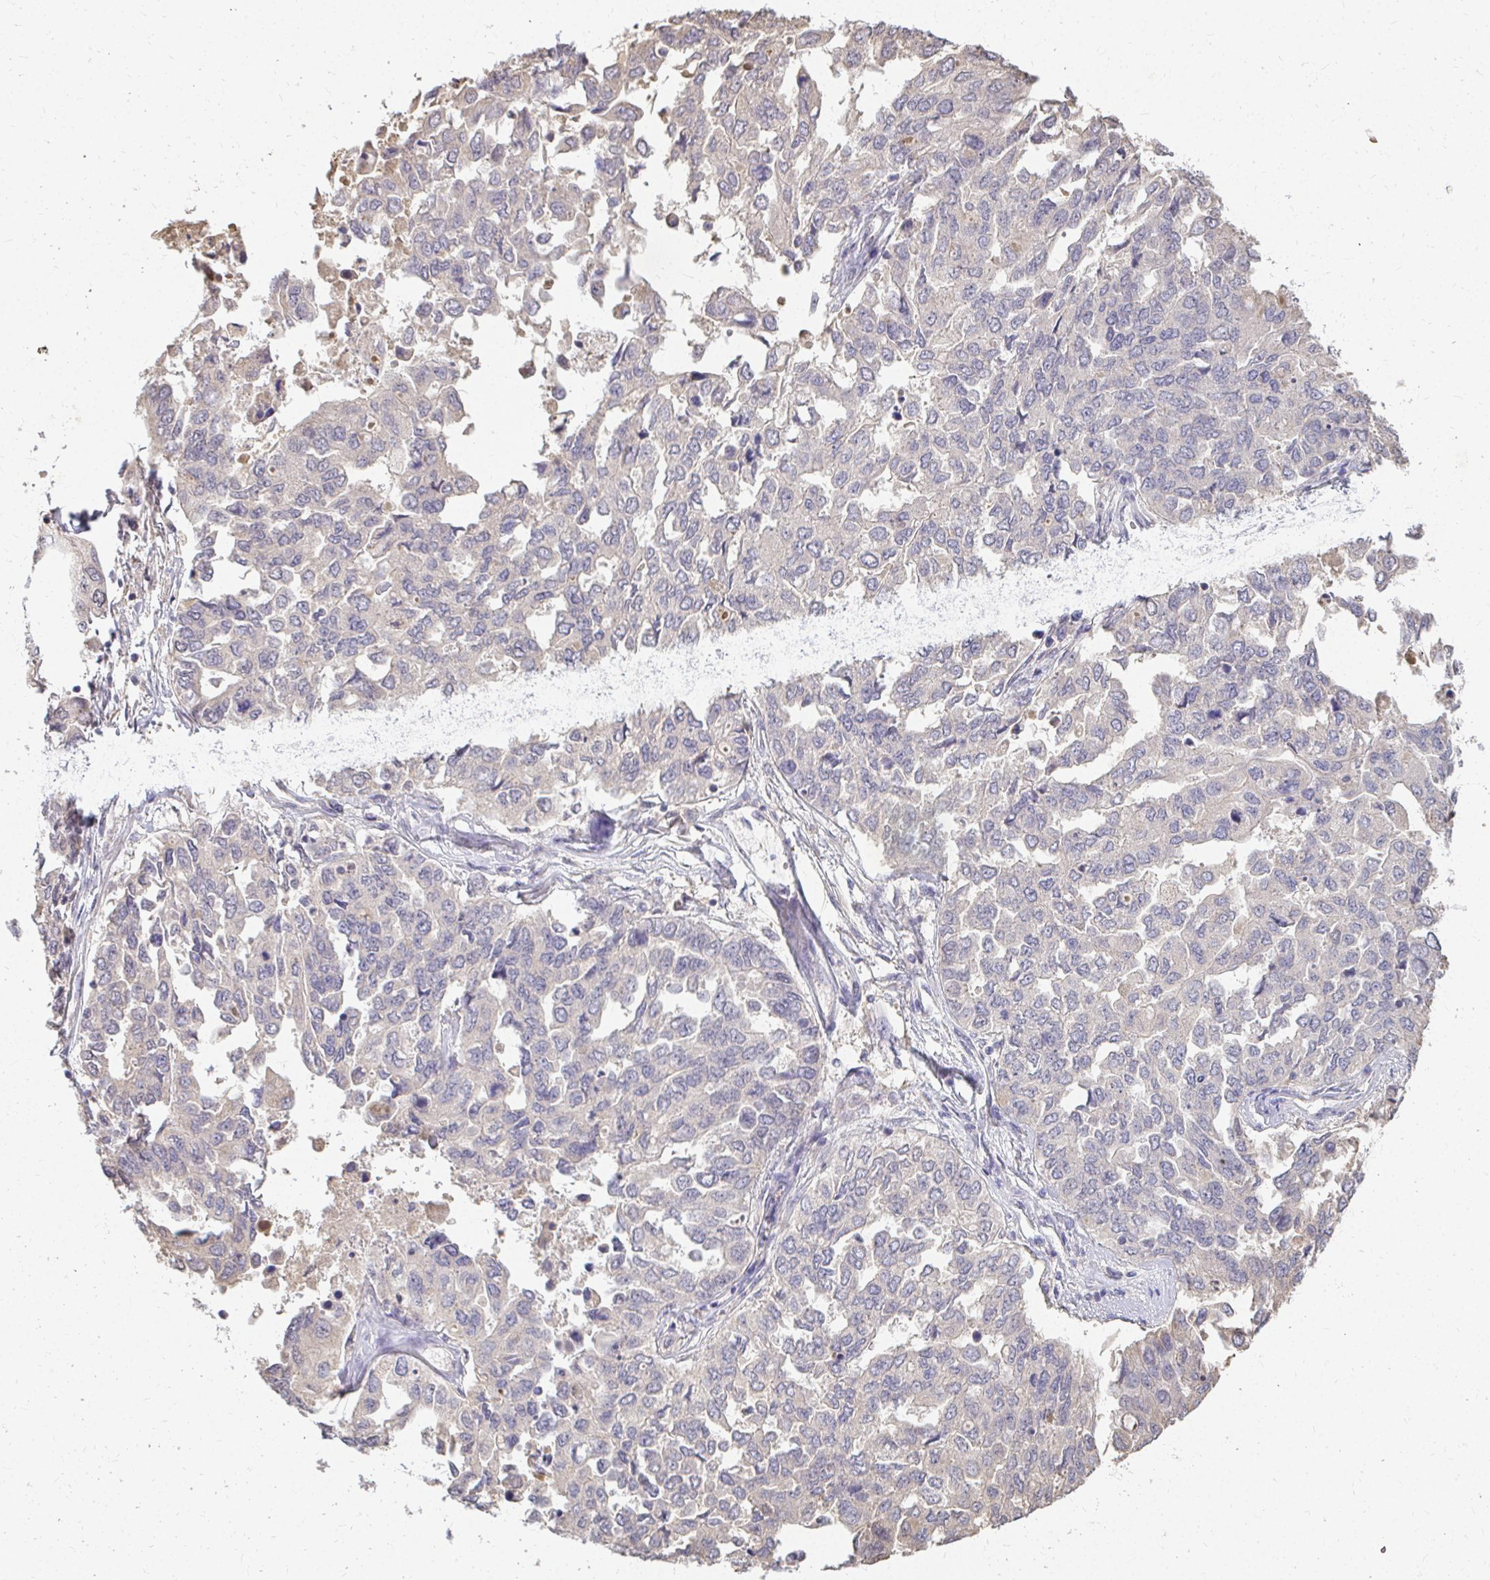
{"staining": {"intensity": "negative", "quantity": "none", "location": "none"}, "tissue": "ovarian cancer", "cell_type": "Tumor cells", "image_type": "cancer", "snomed": [{"axis": "morphology", "description": "Cystadenocarcinoma, serous, NOS"}, {"axis": "topography", "description": "Ovary"}], "caption": "Immunohistochemical staining of ovarian serous cystadenocarcinoma reveals no significant staining in tumor cells. Nuclei are stained in blue.", "gene": "LOXL4", "patient": {"sex": "female", "age": 53}}